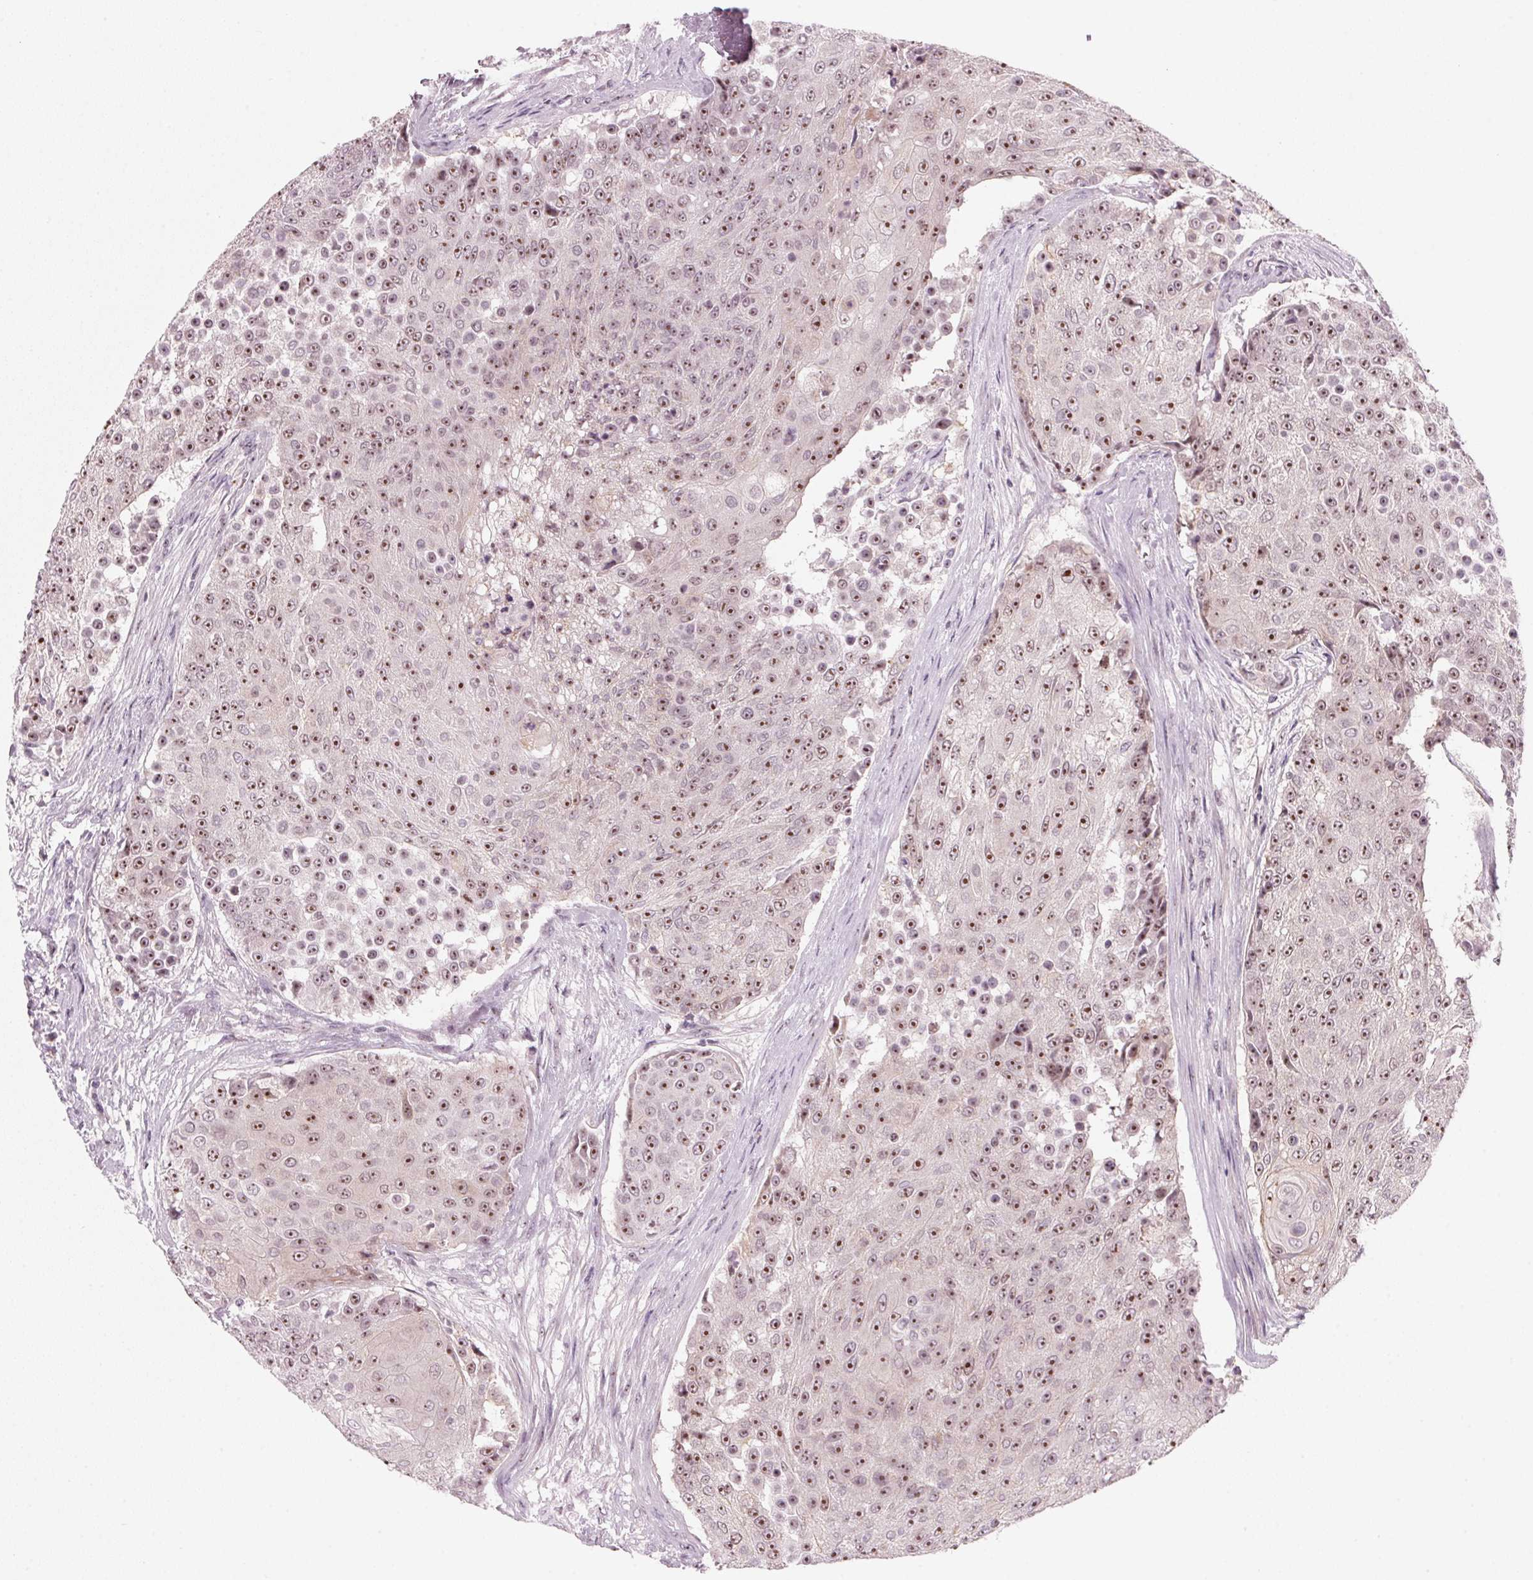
{"staining": {"intensity": "moderate", "quantity": "25%-75%", "location": "nuclear"}, "tissue": "urothelial cancer", "cell_type": "Tumor cells", "image_type": "cancer", "snomed": [{"axis": "morphology", "description": "Urothelial carcinoma, High grade"}, {"axis": "topography", "description": "Urinary bladder"}], "caption": "Moderate nuclear staining is present in about 25%-75% of tumor cells in urothelial cancer.", "gene": "DNTTIP2", "patient": {"sex": "female", "age": 63}}